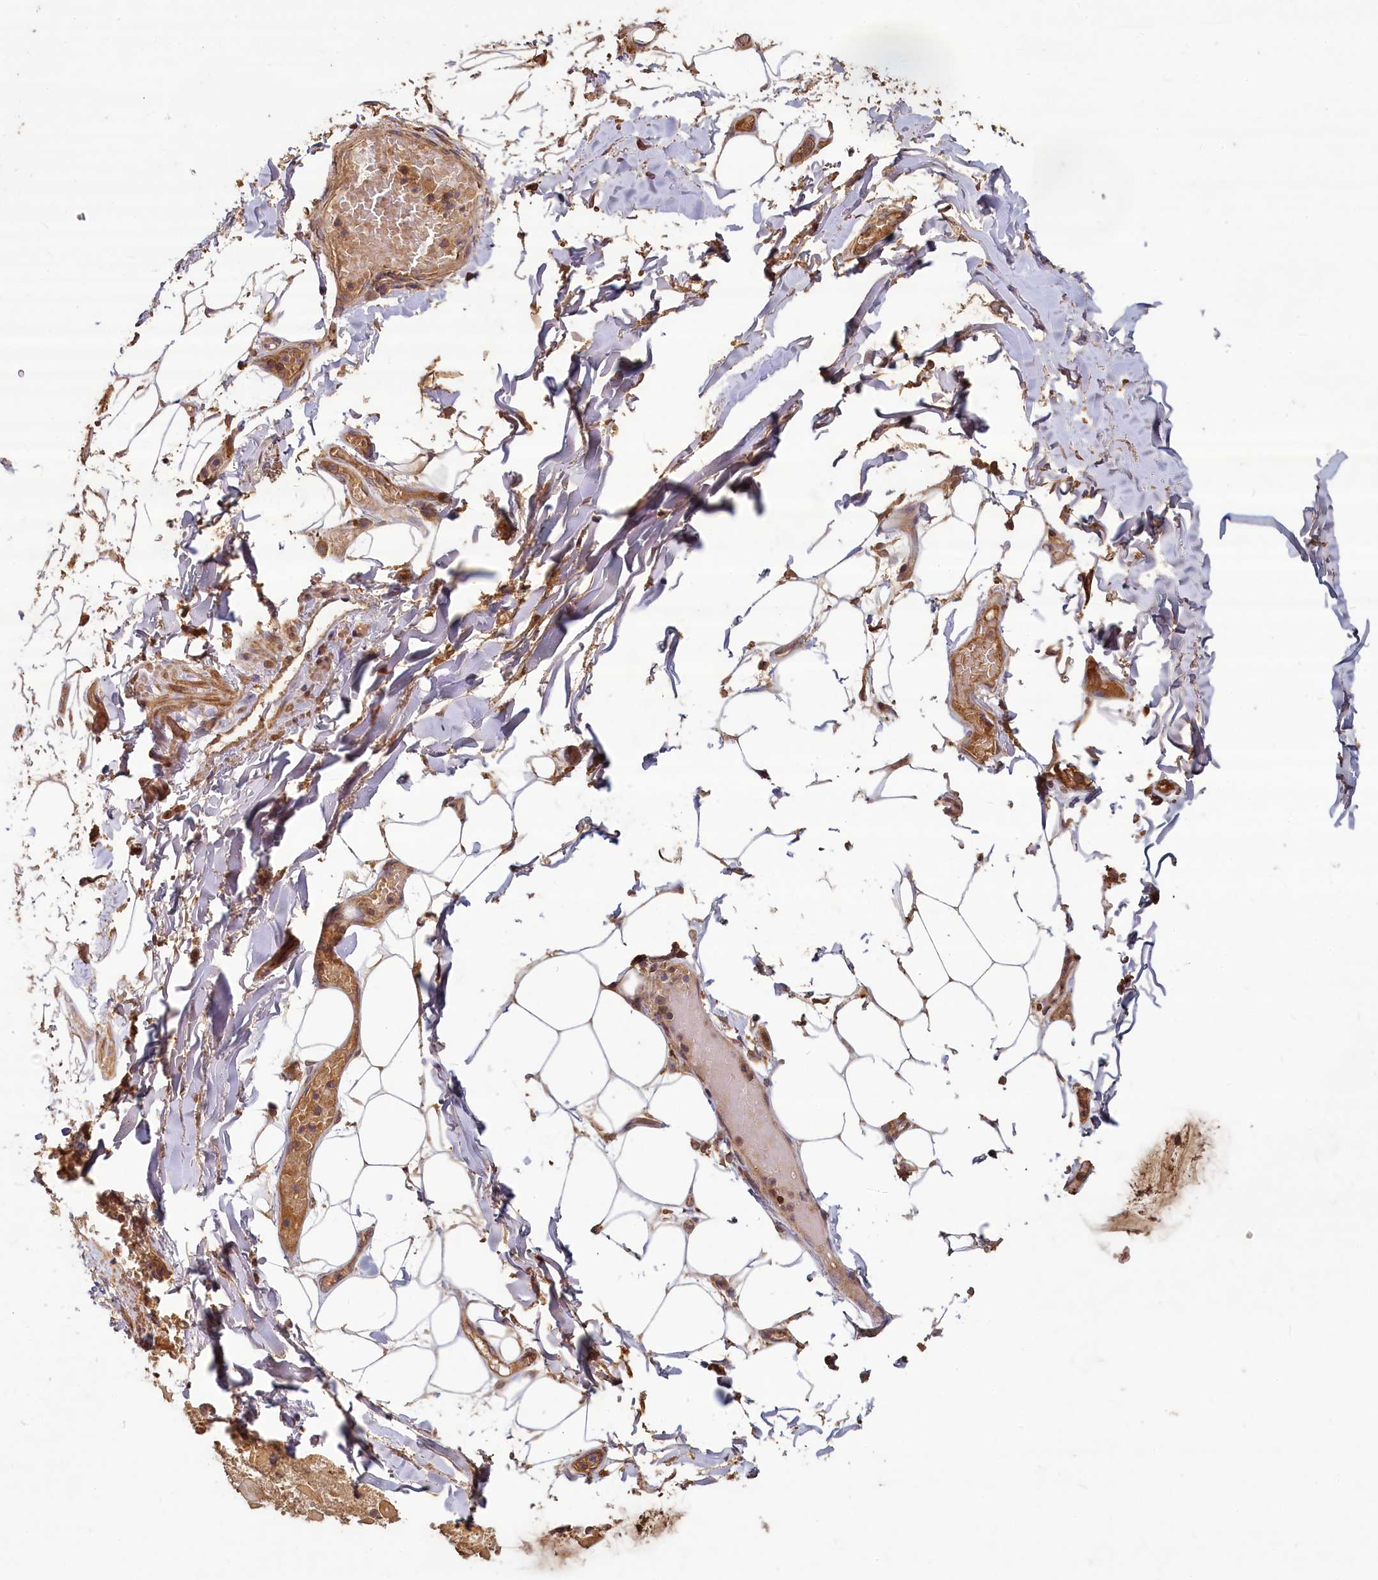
{"staining": {"intensity": "moderate", "quantity": "25%-75%", "location": "cytoplasmic/membranous"}, "tissue": "adipose tissue", "cell_type": "Adipocytes", "image_type": "normal", "snomed": [{"axis": "morphology", "description": "Normal tissue, NOS"}, {"axis": "topography", "description": "Lymph node"}, {"axis": "topography", "description": "Cartilage tissue"}, {"axis": "topography", "description": "Bronchus"}], "caption": "The micrograph displays immunohistochemical staining of unremarkable adipose tissue. There is moderate cytoplasmic/membranous staining is seen in approximately 25%-75% of adipocytes.", "gene": "NUDT6", "patient": {"sex": "male", "age": 63}}